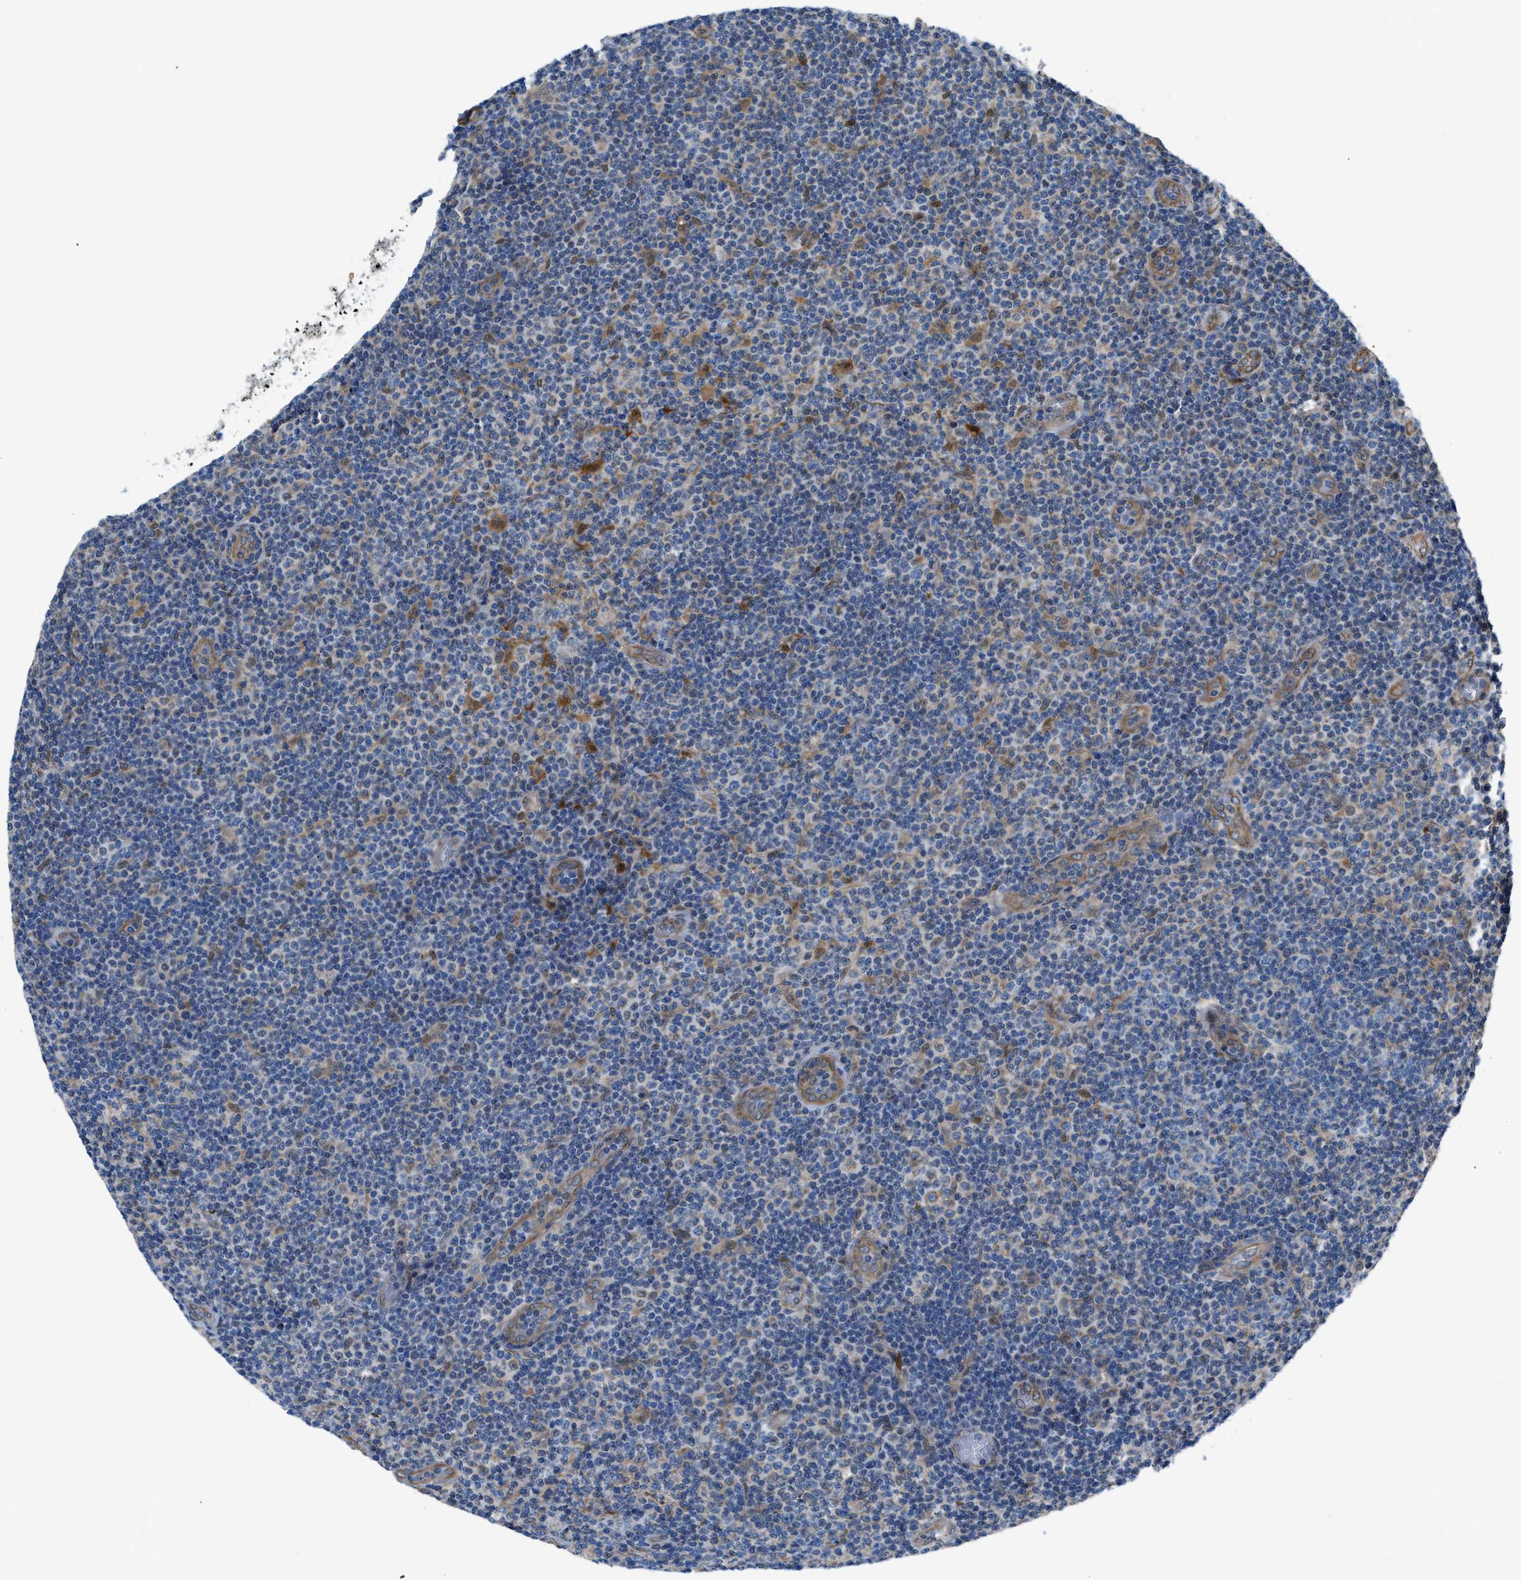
{"staining": {"intensity": "negative", "quantity": "none", "location": "none"}, "tissue": "lymphoma", "cell_type": "Tumor cells", "image_type": "cancer", "snomed": [{"axis": "morphology", "description": "Malignant lymphoma, non-Hodgkin's type, Low grade"}, {"axis": "topography", "description": "Lymph node"}], "caption": "DAB (3,3'-diaminobenzidine) immunohistochemical staining of human malignant lymphoma, non-Hodgkin's type (low-grade) displays no significant staining in tumor cells.", "gene": "DMAC1", "patient": {"sex": "male", "age": 83}}